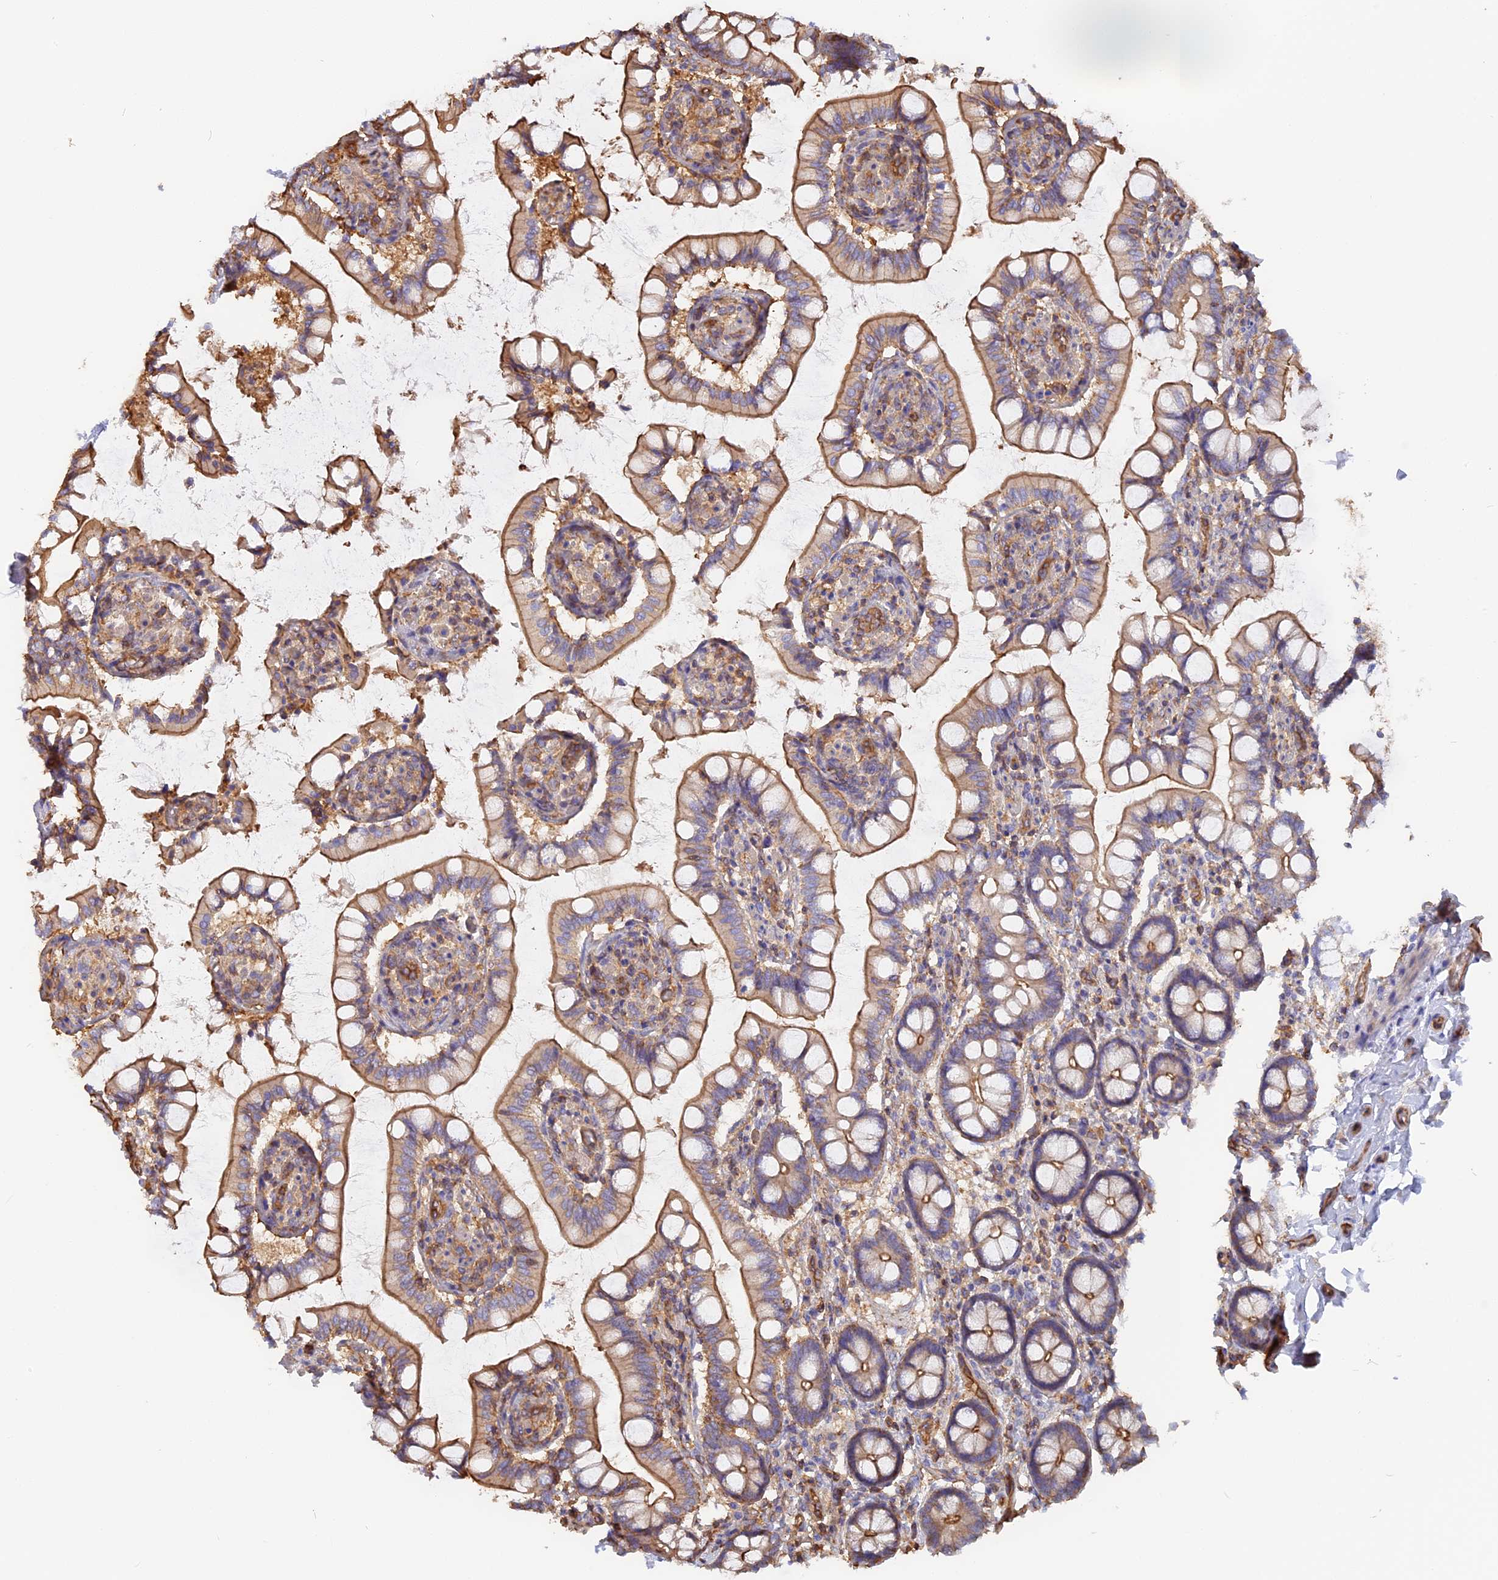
{"staining": {"intensity": "moderate", "quantity": "25%-75%", "location": "cytoplasmic/membranous"}, "tissue": "small intestine", "cell_type": "Glandular cells", "image_type": "normal", "snomed": [{"axis": "morphology", "description": "Normal tissue, NOS"}, {"axis": "topography", "description": "Small intestine"}], "caption": "Human small intestine stained for a protein (brown) displays moderate cytoplasmic/membranous positive staining in about 25%-75% of glandular cells.", "gene": "VPS18", "patient": {"sex": "male", "age": 52}}